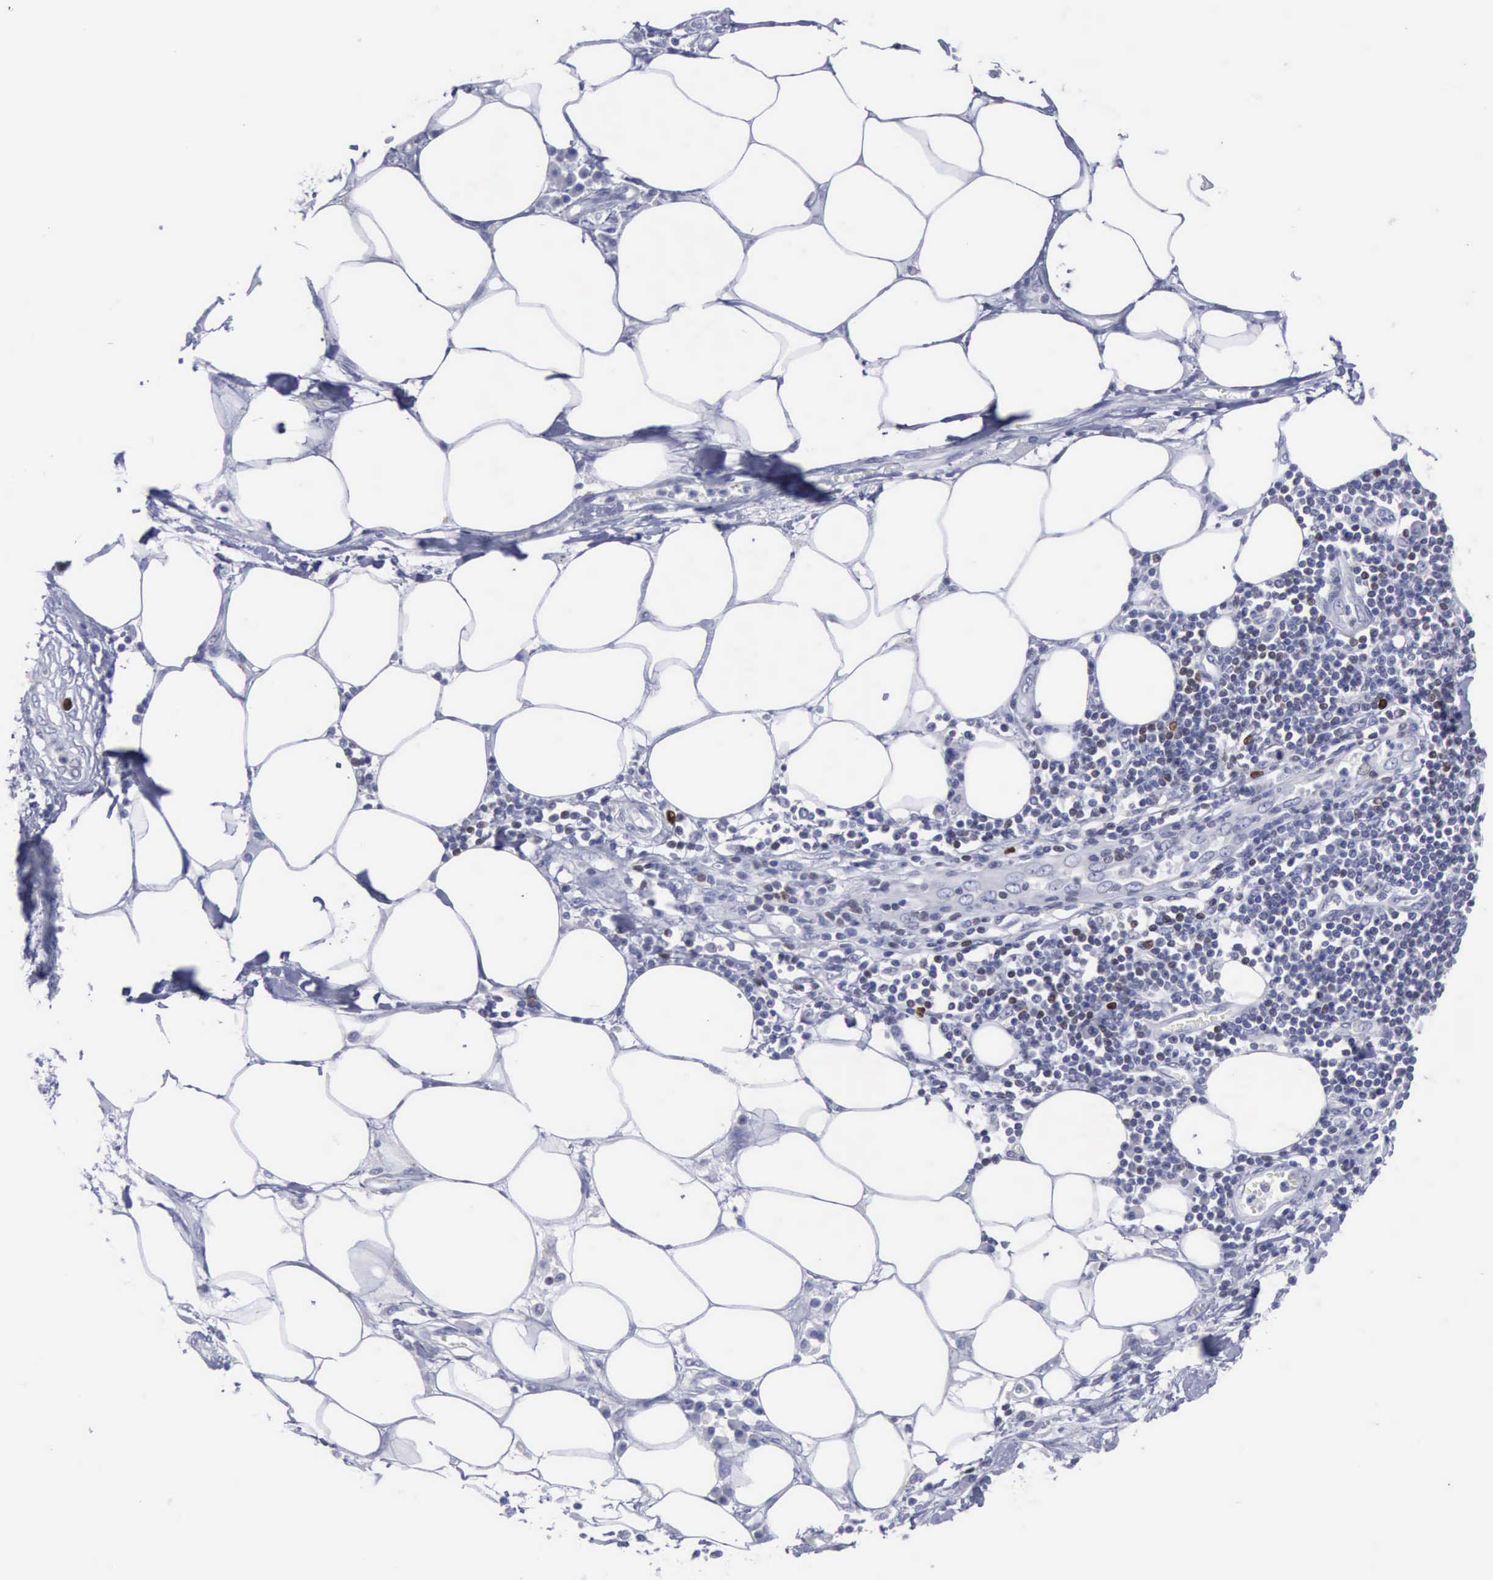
{"staining": {"intensity": "negative", "quantity": "none", "location": "none"}, "tissue": "pancreatic cancer", "cell_type": "Tumor cells", "image_type": "cancer", "snomed": [{"axis": "morphology", "description": "Adenocarcinoma, NOS"}, {"axis": "topography", "description": "Pancreas"}, {"axis": "topography", "description": "Stomach, upper"}], "caption": "Immunohistochemistry (IHC) image of human pancreatic adenocarcinoma stained for a protein (brown), which exhibits no expression in tumor cells.", "gene": "SATB2", "patient": {"sex": "male", "age": 77}}